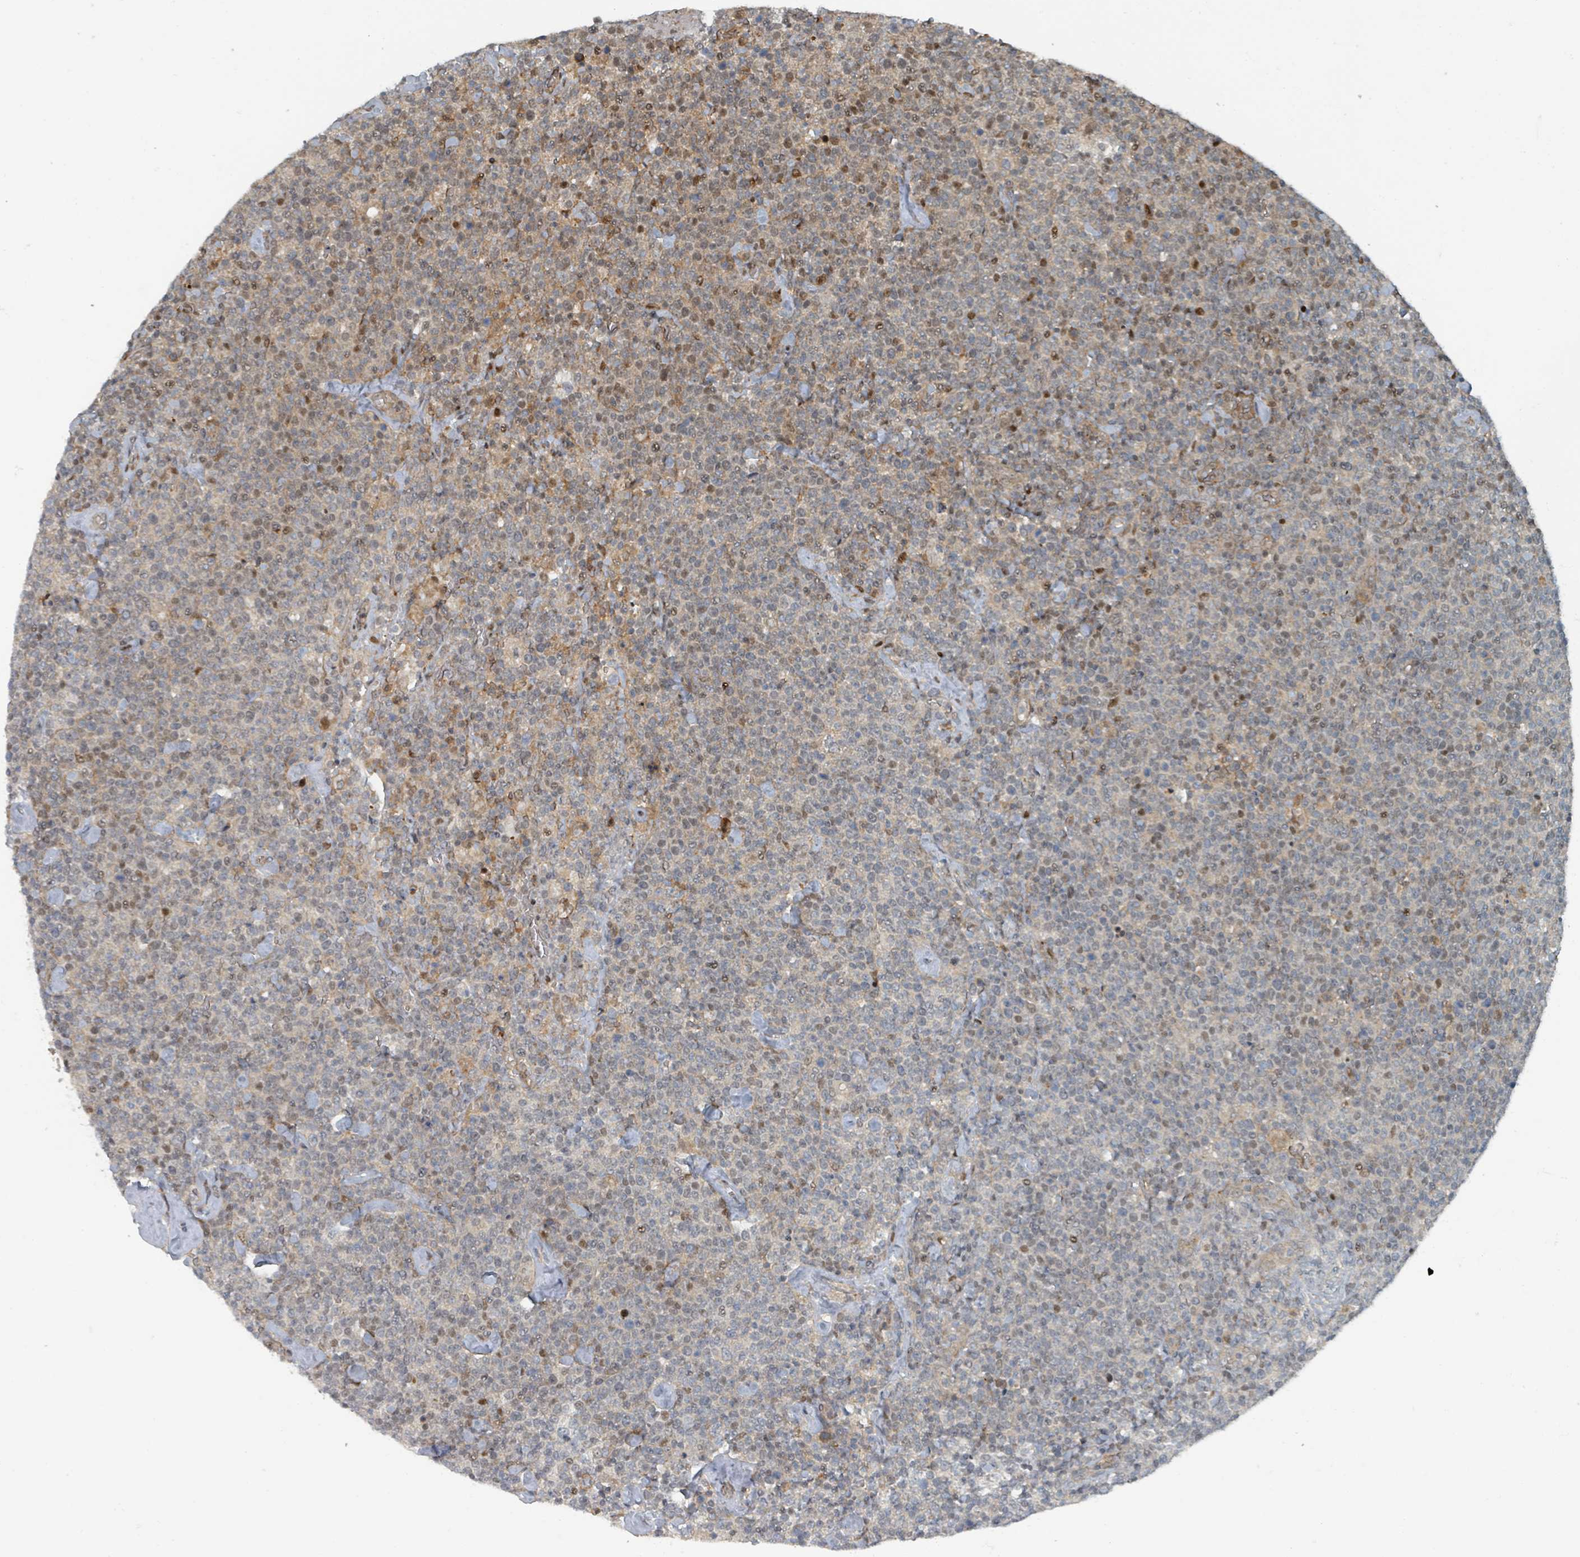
{"staining": {"intensity": "weak", "quantity": "25%-75%", "location": "cytoplasmic/membranous,nuclear"}, "tissue": "lymphoma", "cell_type": "Tumor cells", "image_type": "cancer", "snomed": [{"axis": "morphology", "description": "Malignant lymphoma, non-Hodgkin's type, High grade"}, {"axis": "topography", "description": "Lymph node"}], "caption": "Immunohistochemical staining of high-grade malignant lymphoma, non-Hodgkin's type demonstrates low levels of weak cytoplasmic/membranous and nuclear protein positivity in approximately 25%-75% of tumor cells.", "gene": "RHPN2", "patient": {"sex": "male", "age": 61}}